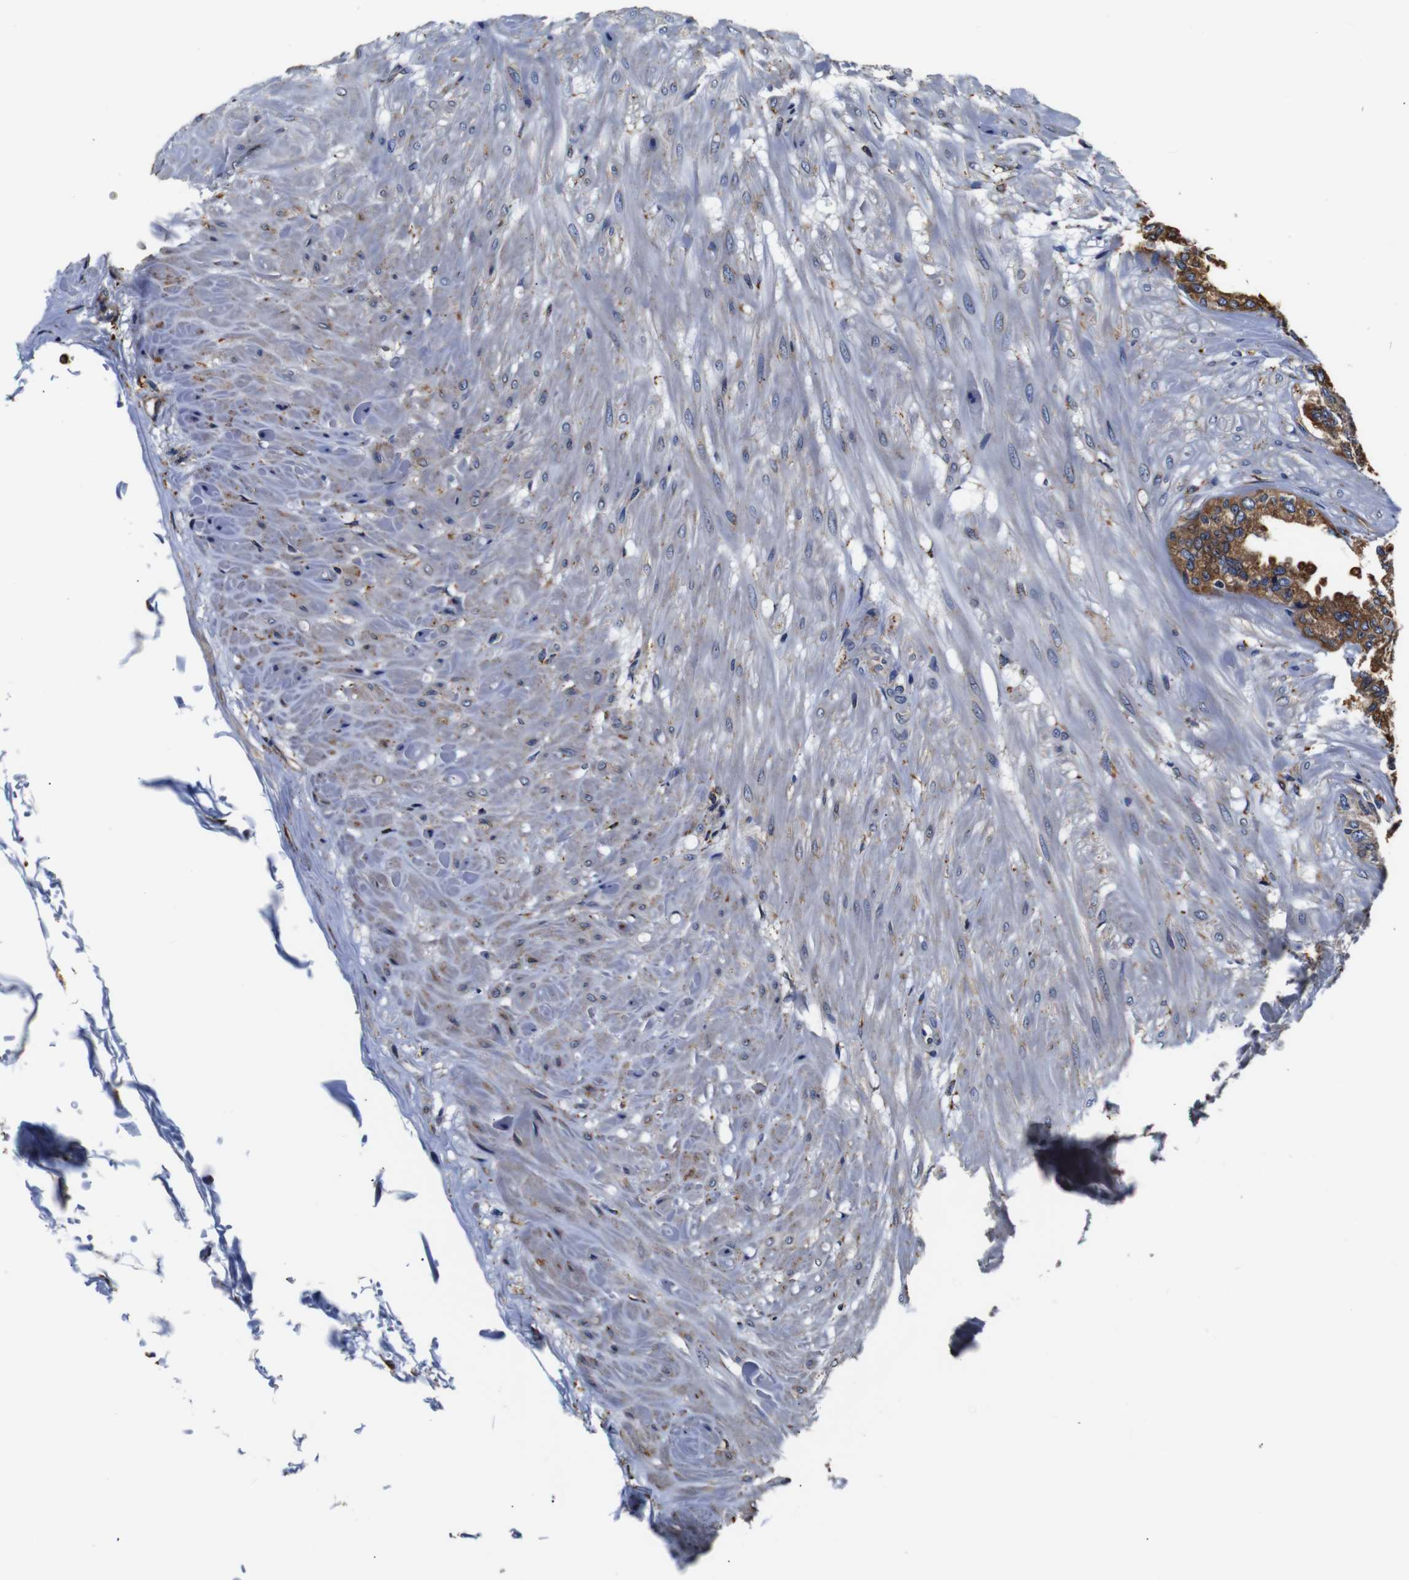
{"staining": {"intensity": "strong", "quantity": ">75%", "location": "cytoplasmic/membranous"}, "tissue": "seminal vesicle", "cell_type": "Glandular cells", "image_type": "normal", "snomed": [{"axis": "morphology", "description": "Normal tissue, NOS"}, {"axis": "topography", "description": "Seminal veicle"}], "caption": "IHC photomicrograph of normal human seminal vesicle stained for a protein (brown), which shows high levels of strong cytoplasmic/membranous expression in approximately >75% of glandular cells.", "gene": "PPIB", "patient": {"sex": "male", "age": 46}}